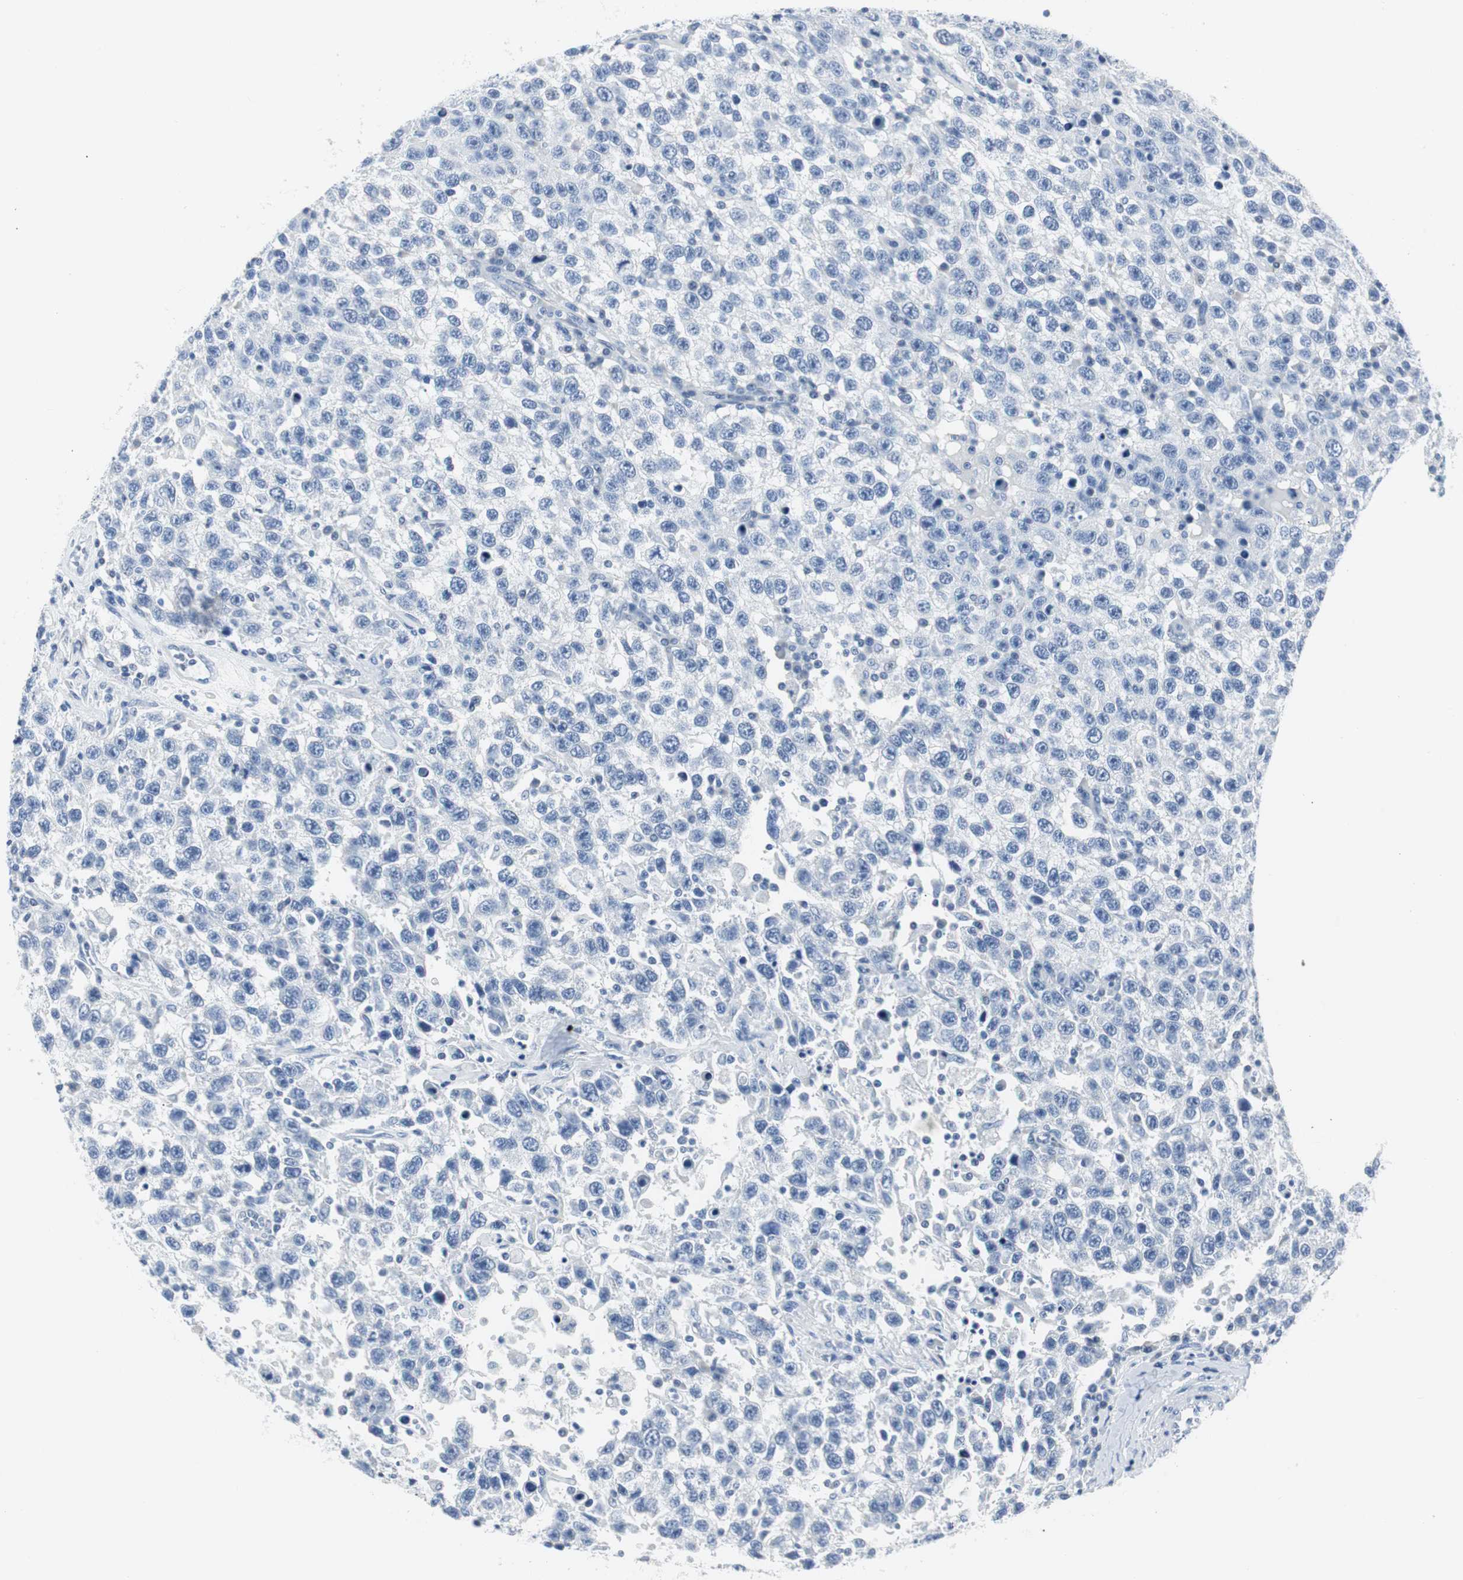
{"staining": {"intensity": "negative", "quantity": "none", "location": "none"}, "tissue": "testis cancer", "cell_type": "Tumor cells", "image_type": "cancer", "snomed": [{"axis": "morphology", "description": "Seminoma, NOS"}, {"axis": "topography", "description": "Testis"}], "caption": "Immunohistochemical staining of testis cancer displays no significant expression in tumor cells. (Immunohistochemistry, brightfield microscopy, high magnification).", "gene": "GAP43", "patient": {"sex": "male", "age": 41}}